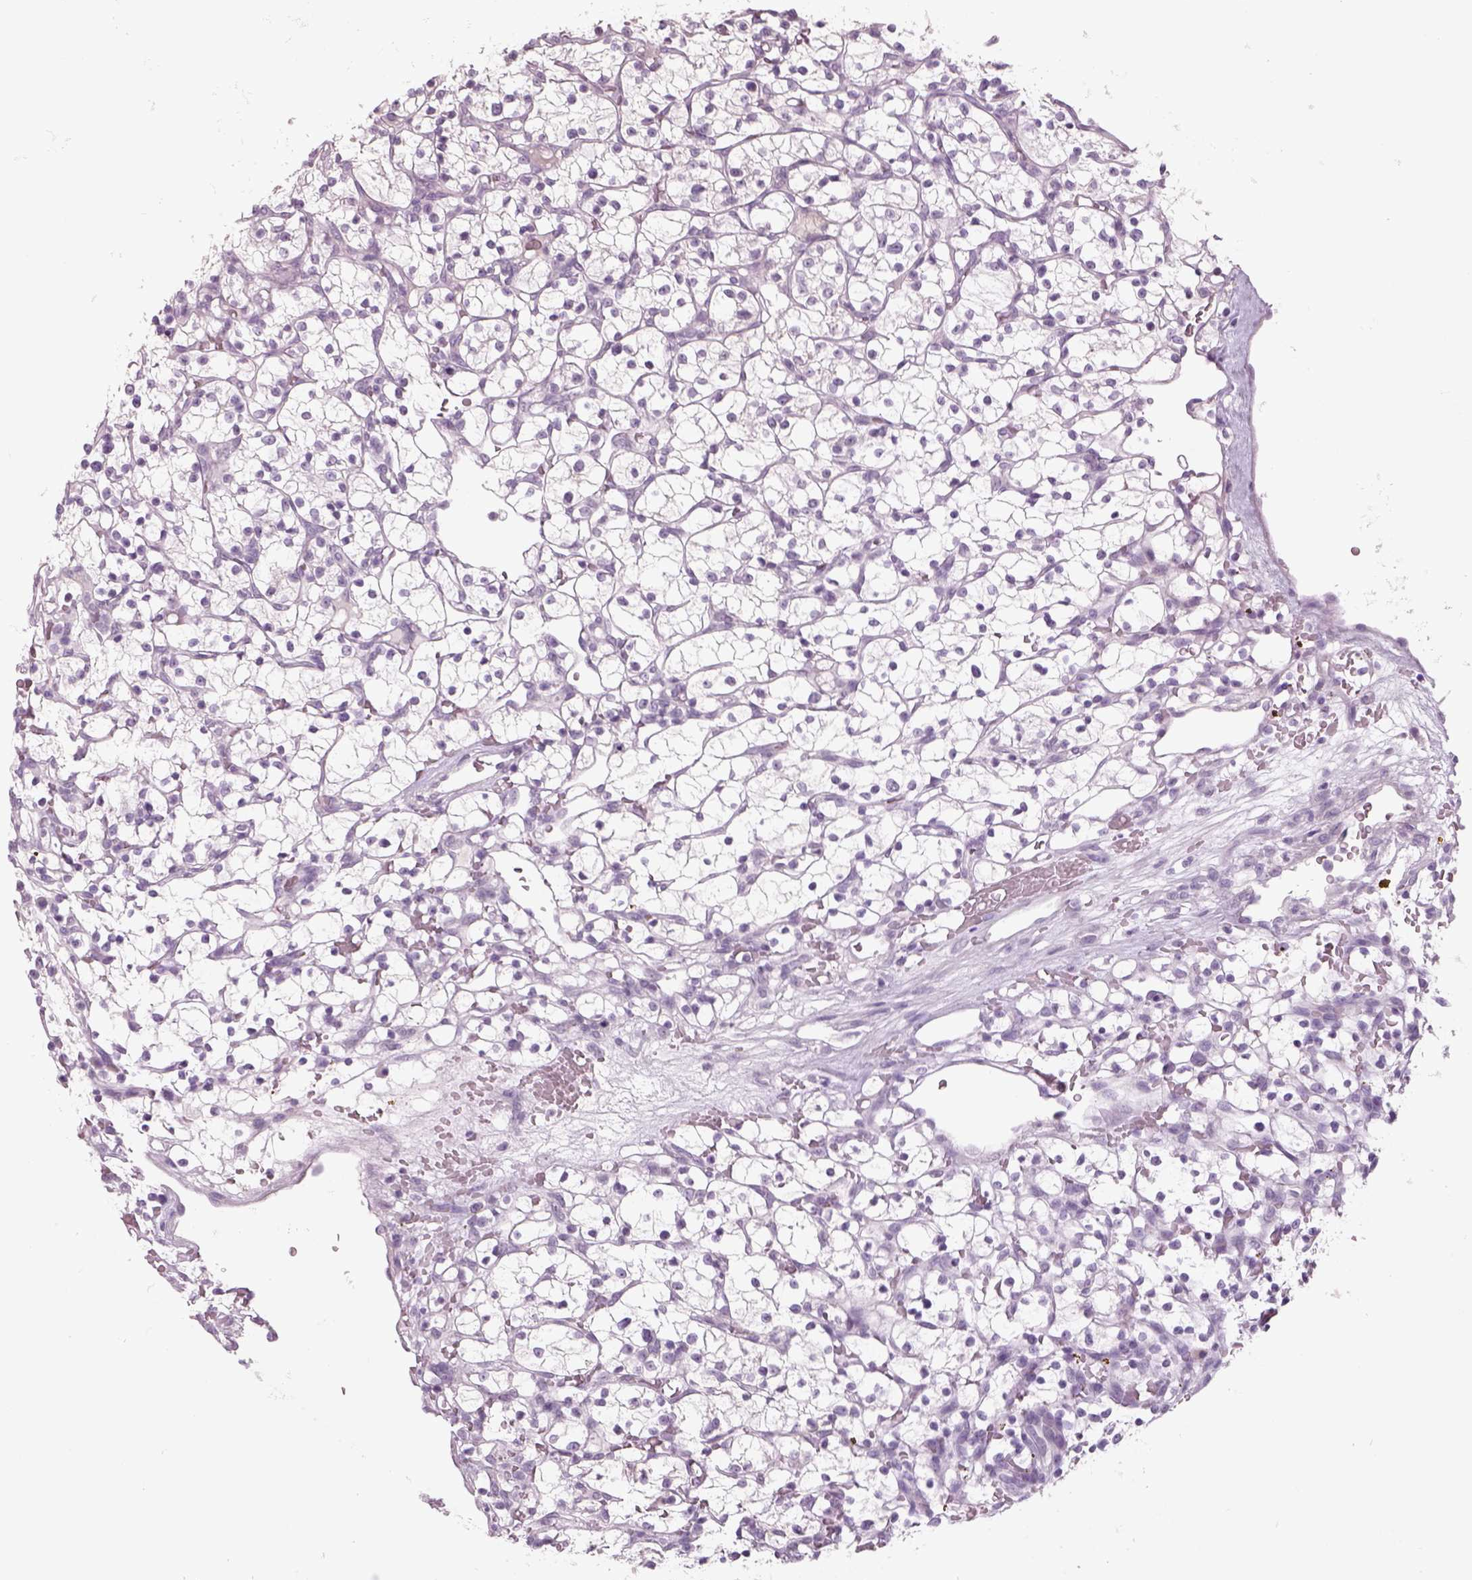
{"staining": {"intensity": "negative", "quantity": "none", "location": "none"}, "tissue": "renal cancer", "cell_type": "Tumor cells", "image_type": "cancer", "snomed": [{"axis": "morphology", "description": "Adenocarcinoma, NOS"}, {"axis": "topography", "description": "Kidney"}], "caption": "The histopathology image exhibits no significant expression in tumor cells of renal cancer.", "gene": "SLC6A2", "patient": {"sex": "female", "age": 64}}